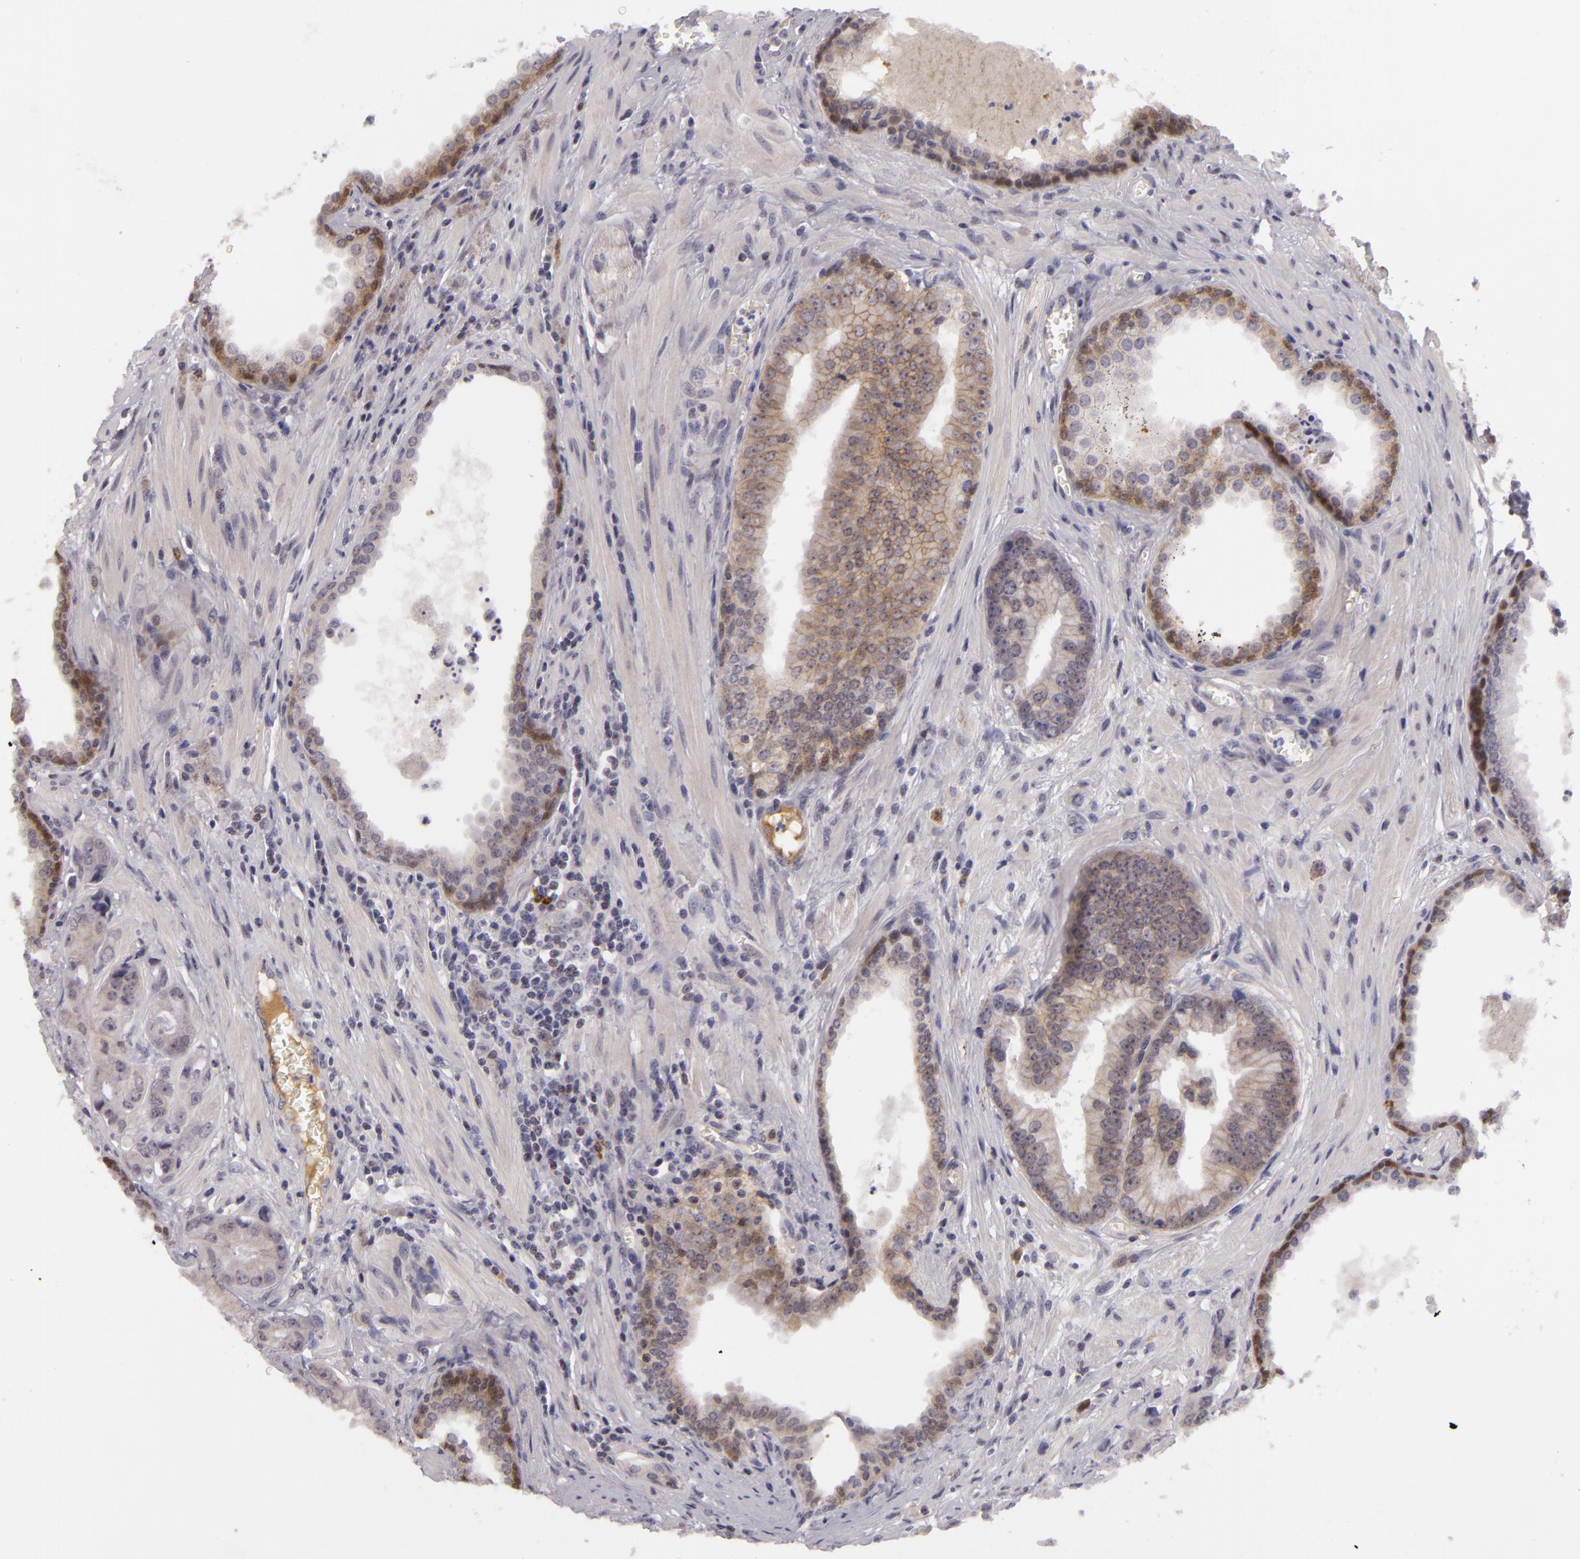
{"staining": {"intensity": "weak", "quantity": "<25%", "location": "cytoplasmic/membranous"}, "tissue": "prostate cancer", "cell_type": "Tumor cells", "image_type": "cancer", "snomed": [{"axis": "morphology", "description": "Adenocarcinoma, Low grade"}, {"axis": "topography", "description": "Prostate"}], "caption": "This is an immunohistochemistry (IHC) image of human prostate cancer. There is no expression in tumor cells.", "gene": "CTNNB1", "patient": {"sex": "male", "age": 65}}